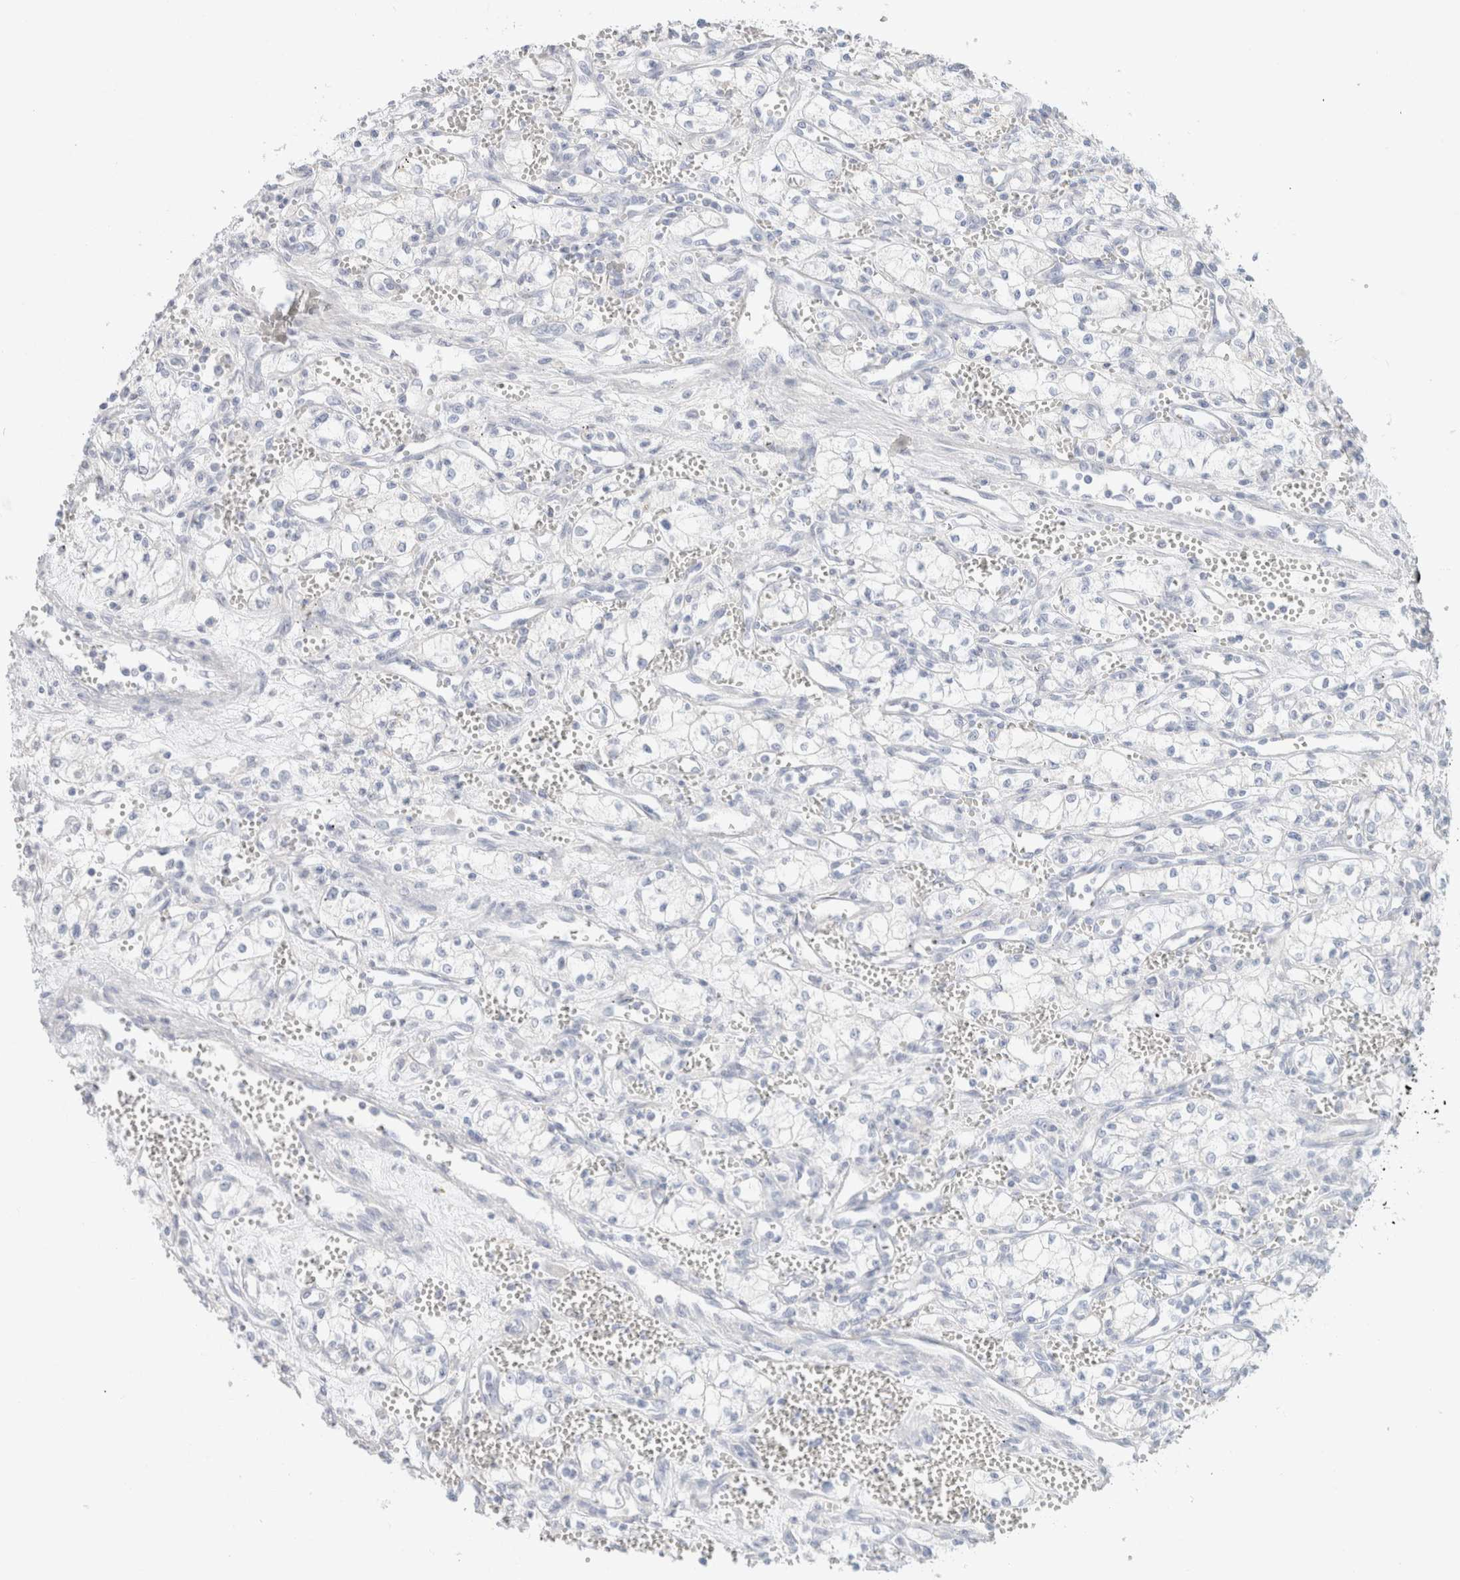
{"staining": {"intensity": "negative", "quantity": "none", "location": "none"}, "tissue": "renal cancer", "cell_type": "Tumor cells", "image_type": "cancer", "snomed": [{"axis": "morphology", "description": "Adenocarcinoma, NOS"}, {"axis": "topography", "description": "Kidney"}], "caption": "DAB (3,3'-diaminobenzidine) immunohistochemical staining of adenocarcinoma (renal) reveals no significant expression in tumor cells. Brightfield microscopy of IHC stained with DAB (3,3'-diaminobenzidine) (brown) and hematoxylin (blue), captured at high magnification.", "gene": "CPQ", "patient": {"sex": "male", "age": 59}}